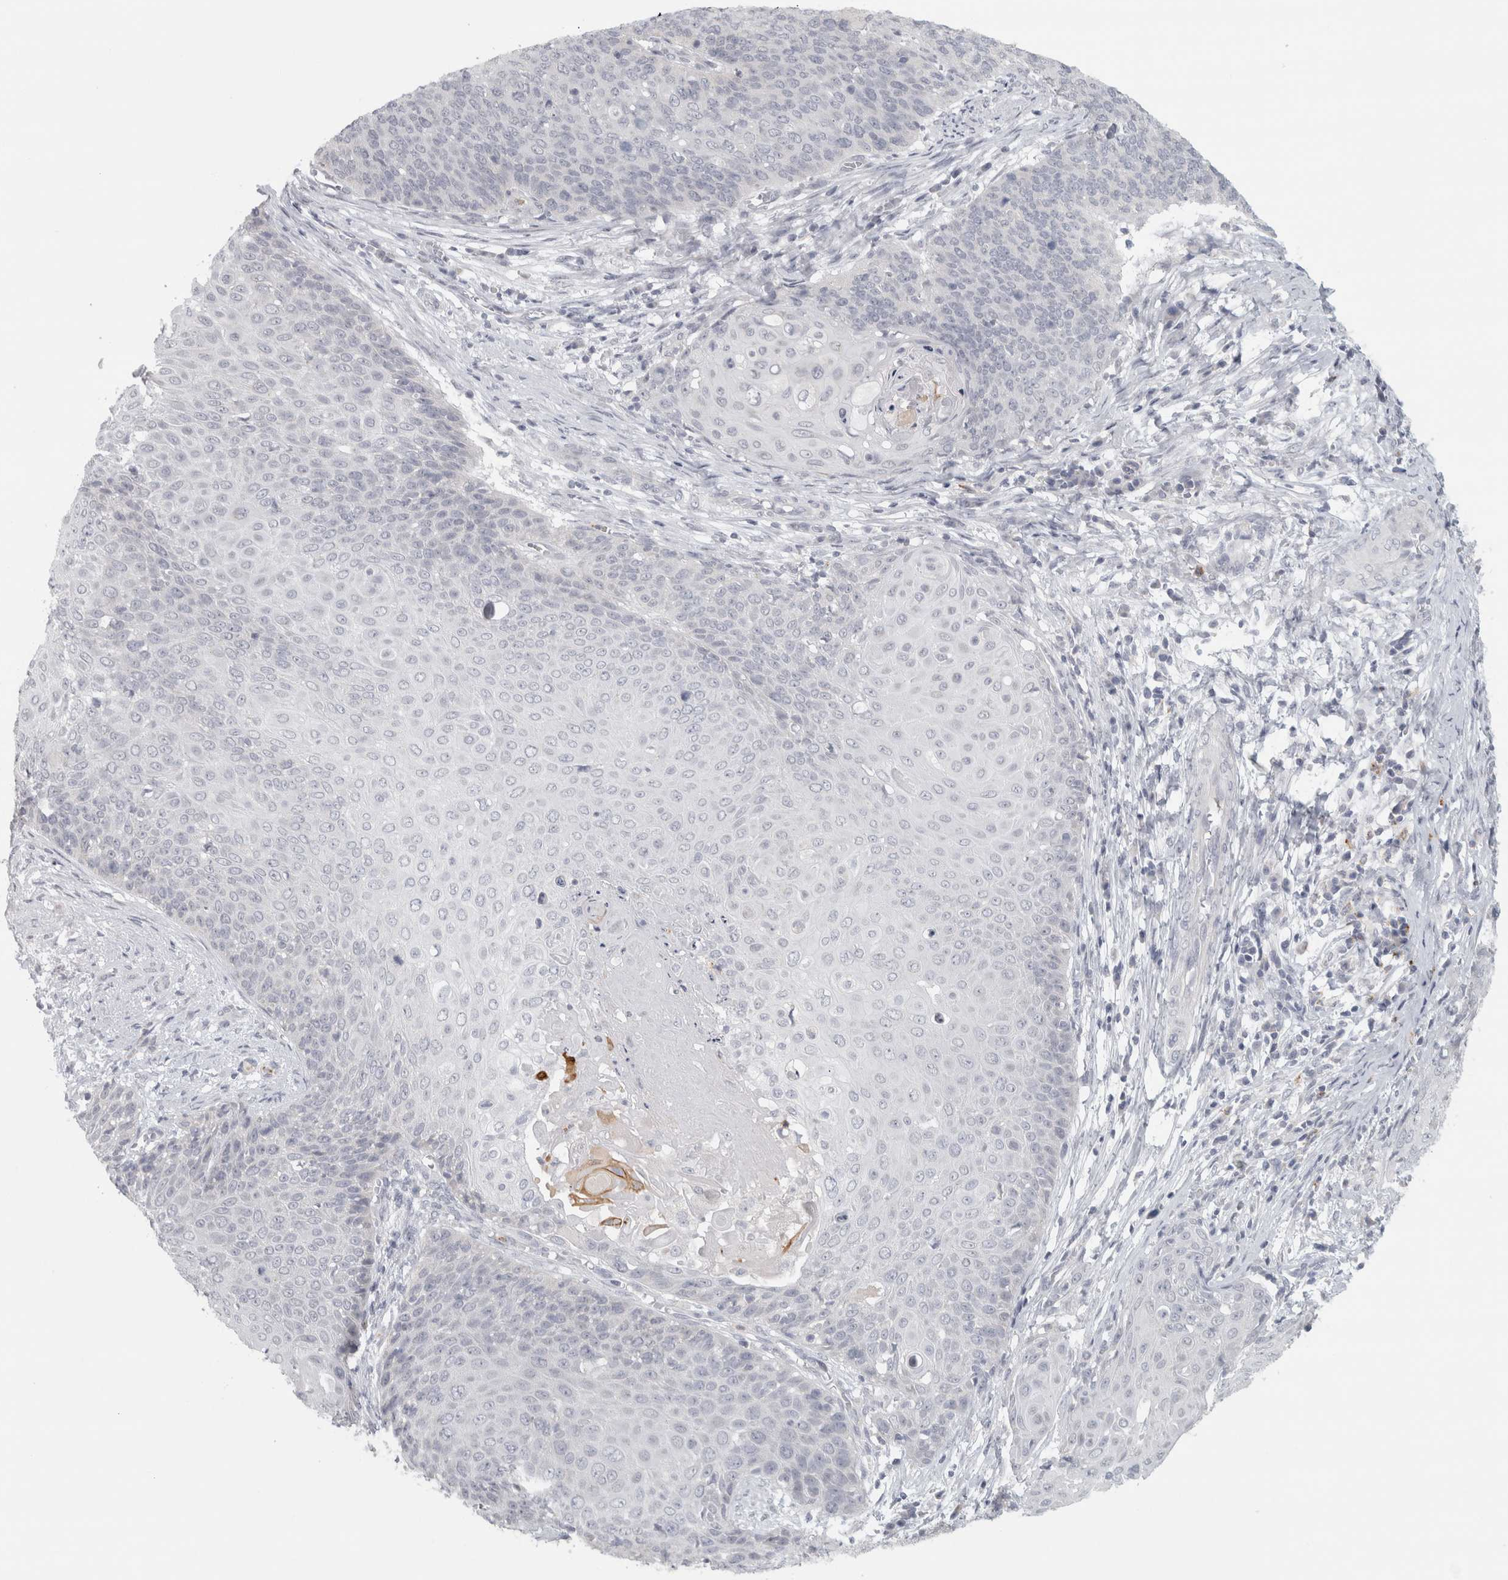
{"staining": {"intensity": "negative", "quantity": "none", "location": "none"}, "tissue": "cervical cancer", "cell_type": "Tumor cells", "image_type": "cancer", "snomed": [{"axis": "morphology", "description": "Squamous cell carcinoma, NOS"}, {"axis": "topography", "description": "Cervix"}], "caption": "Cervical cancer (squamous cell carcinoma) was stained to show a protein in brown. There is no significant positivity in tumor cells.", "gene": "PTPRN2", "patient": {"sex": "female", "age": 39}}